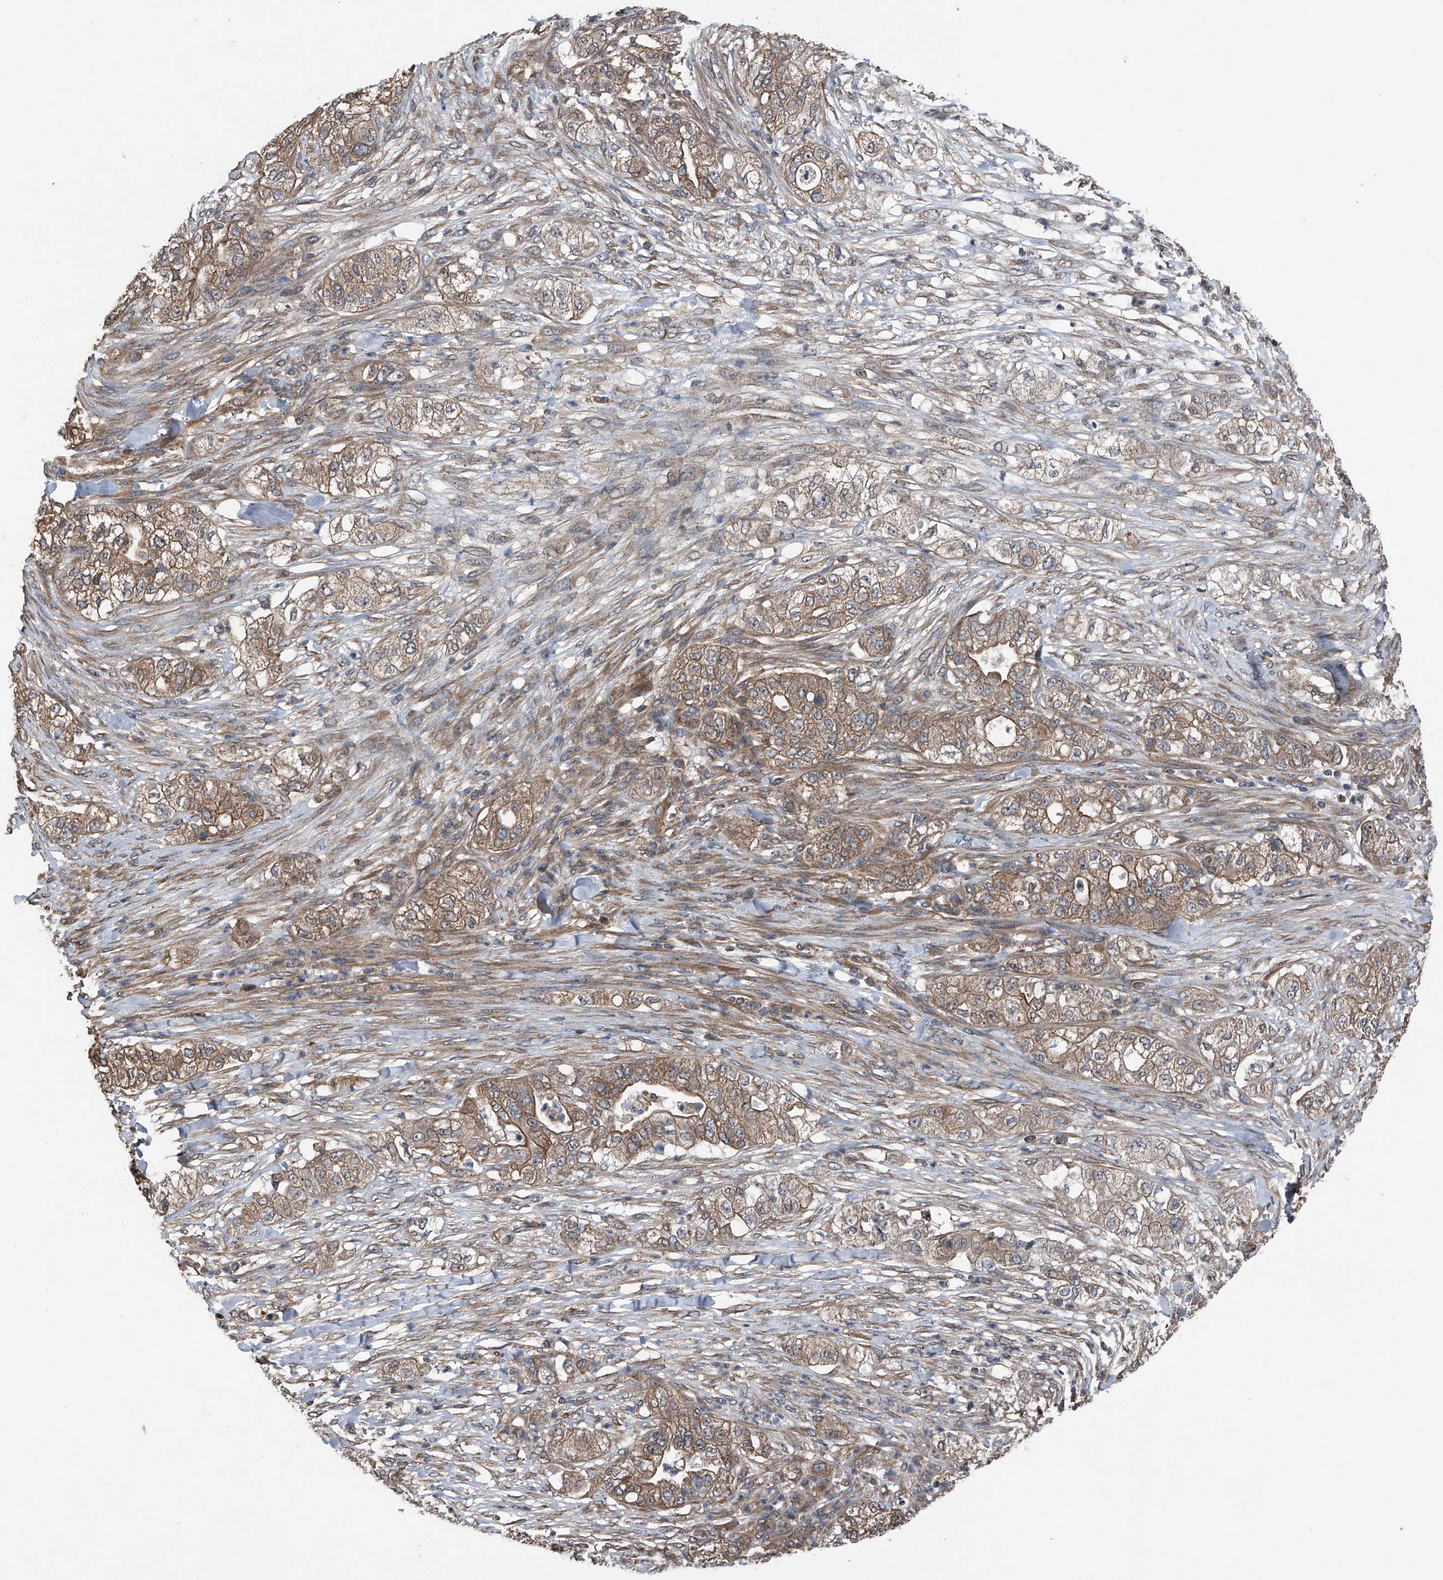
{"staining": {"intensity": "weak", "quantity": ">75%", "location": "cytoplasmic/membranous"}, "tissue": "pancreatic cancer", "cell_type": "Tumor cells", "image_type": "cancer", "snomed": [{"axis": "morphology", "description": "Adenocarcinoma, NOS"}, {"axis": "topography", "description": "Pancreas"}], "caption": "Brown immunohistochemical staining in human pancreatic cancer exhibits weak cytoplasmic/membranous staining in approximately >75% of tumor cells.", "gene": "KCNJ2", "patient": {"sex": "female", "age": 78}}